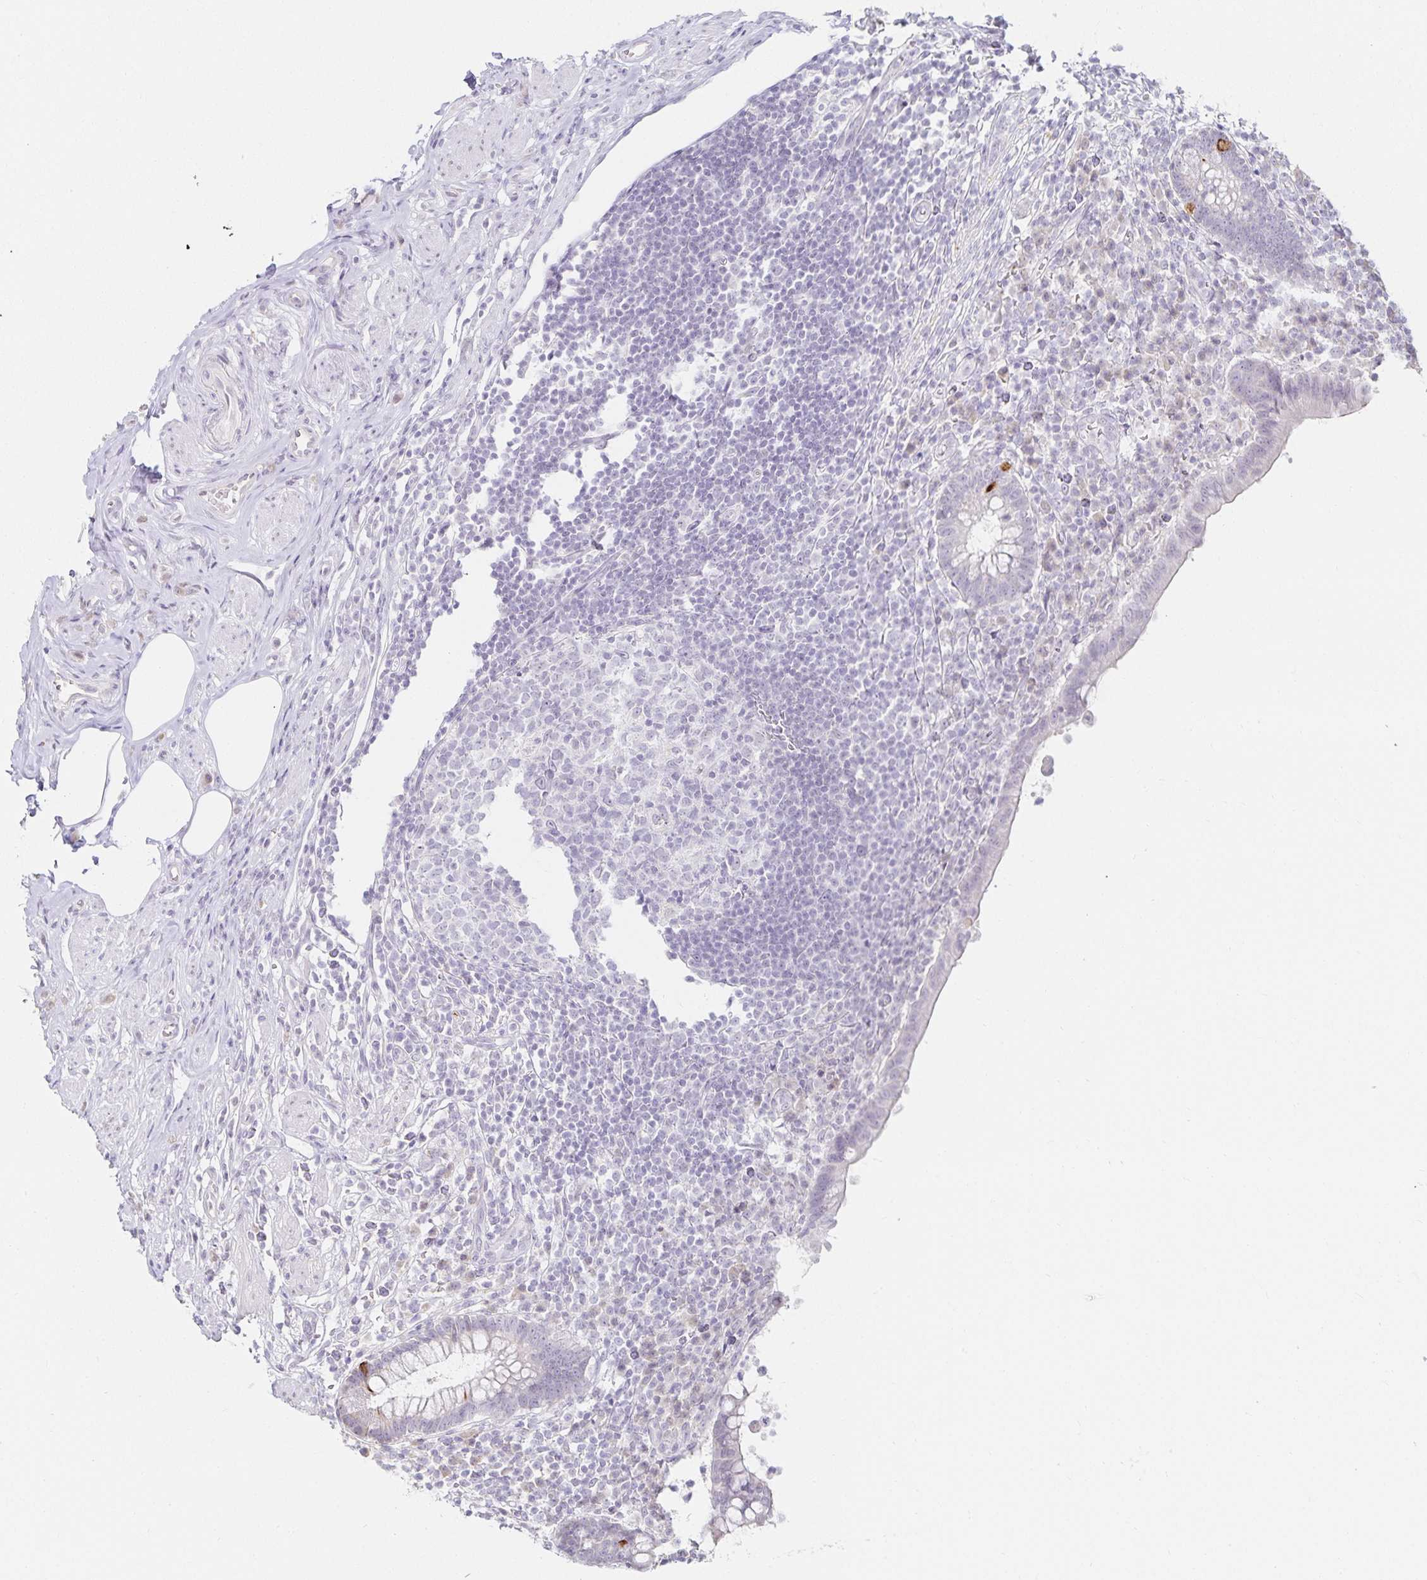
{"staining": {"intensity": "strong", "quantity": "<25%", "location": "cytoplasmic/membranous"}, "tissue": "appendix", "cell_type": "Glandular cells", "image_type": "normal", "snomed": [{"axis": "morphology", "description": "Normal tissue, NOS"}, {"axis": "topography", "description": "Appendix"}], "caption": "Immunohistochemistry (IHC) histopathology image of benign appendix: appendix stained using IHC demonstrates medium levels of strong protein expression localized specifically in the cytoplasmic/membranous of glandular cells, appearing as a cytoplasmic/membranous brown color.", "gene": "GP2", "patient": {"sex": "female", "age": 56}}